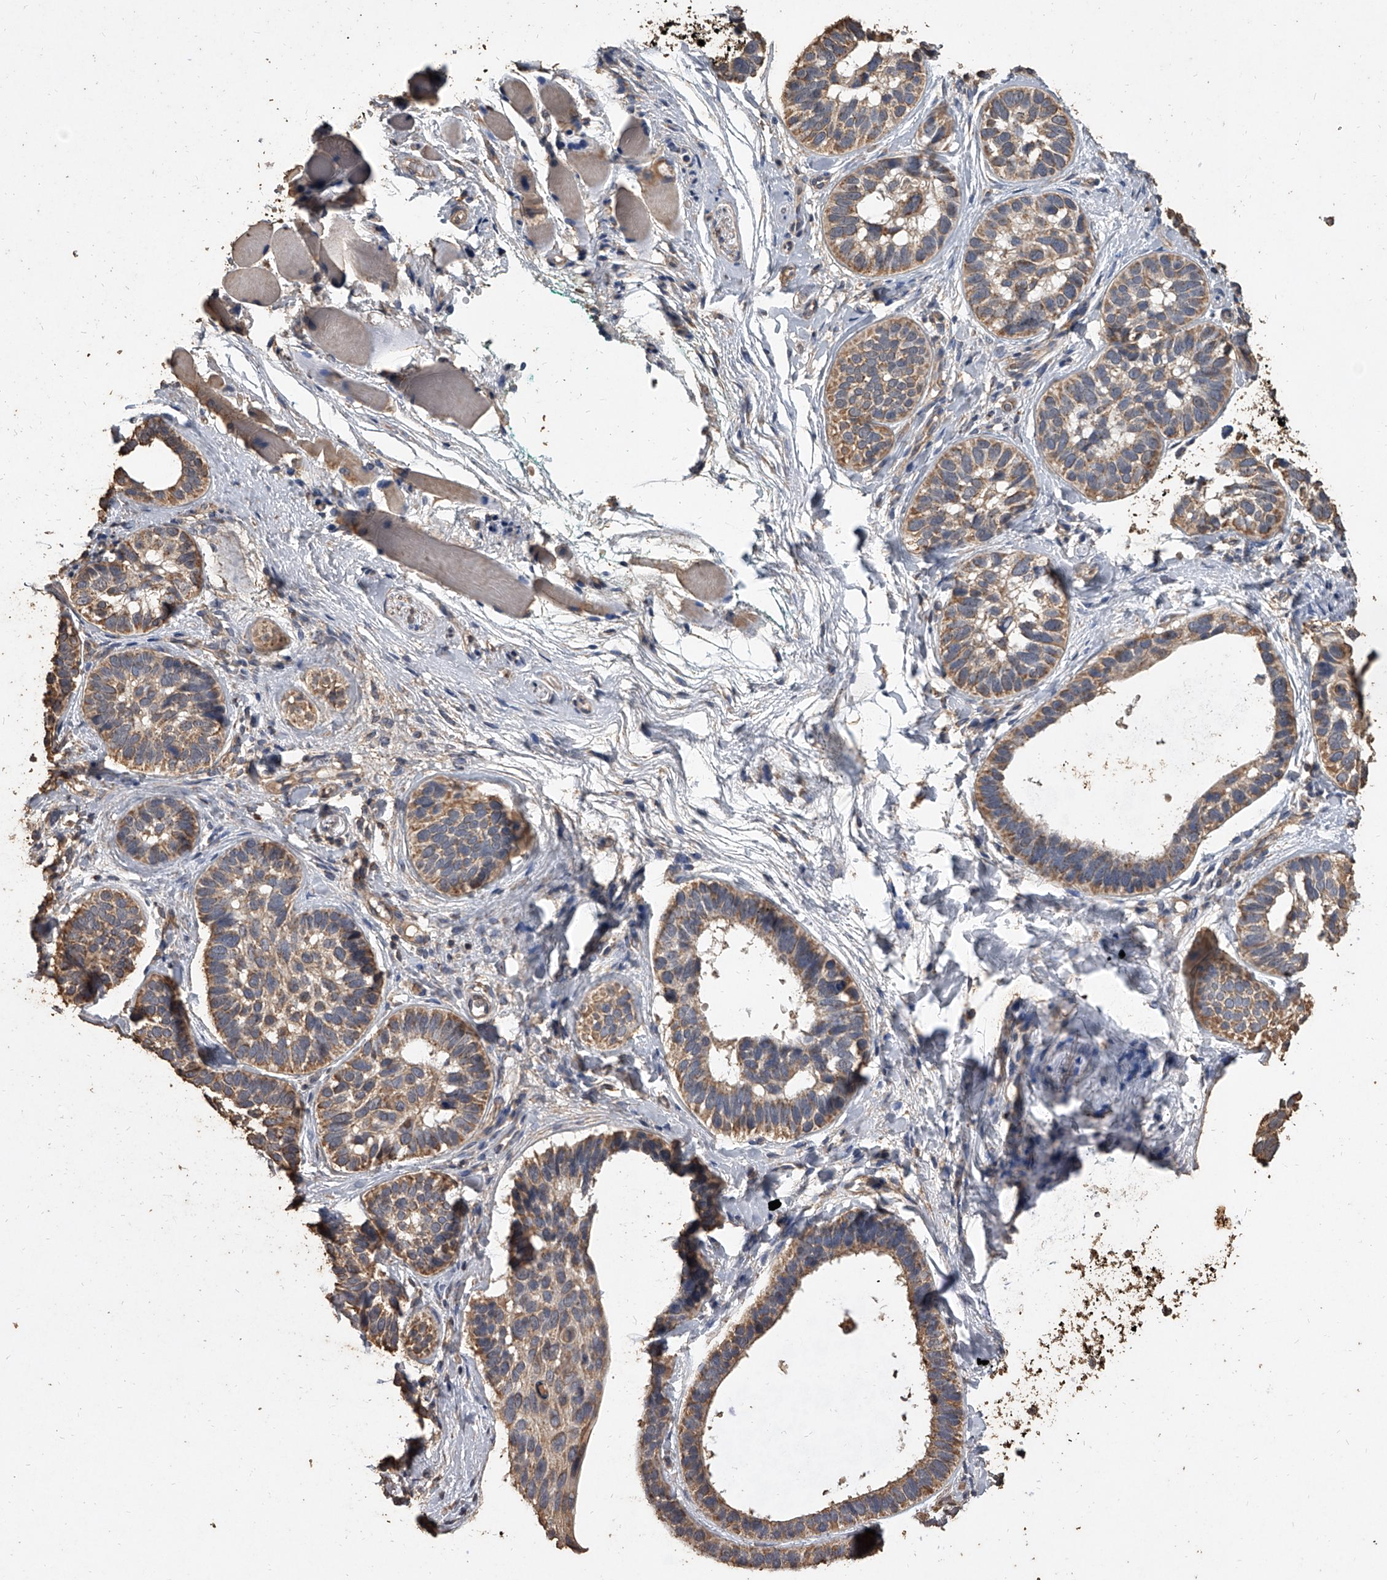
{"staining": {"intensity": "moderate", "quantity": ">75%", "location": "cytoplasmic/membranous"}, "tissue": "skin cancer", "cell_type": "Tumor cells", "image_type": "cancer", "snomed": [{"axis": "morphology", "description": "Basal cell carcinoma"}, {"axis": "topography", "description": "Skin"}], "caption": "Human skin cancer stained with a protein marker reveals moderate staining in tumor cells.", "gene": "MRPL28", "patient": {"sex": "male", "age": 62}}